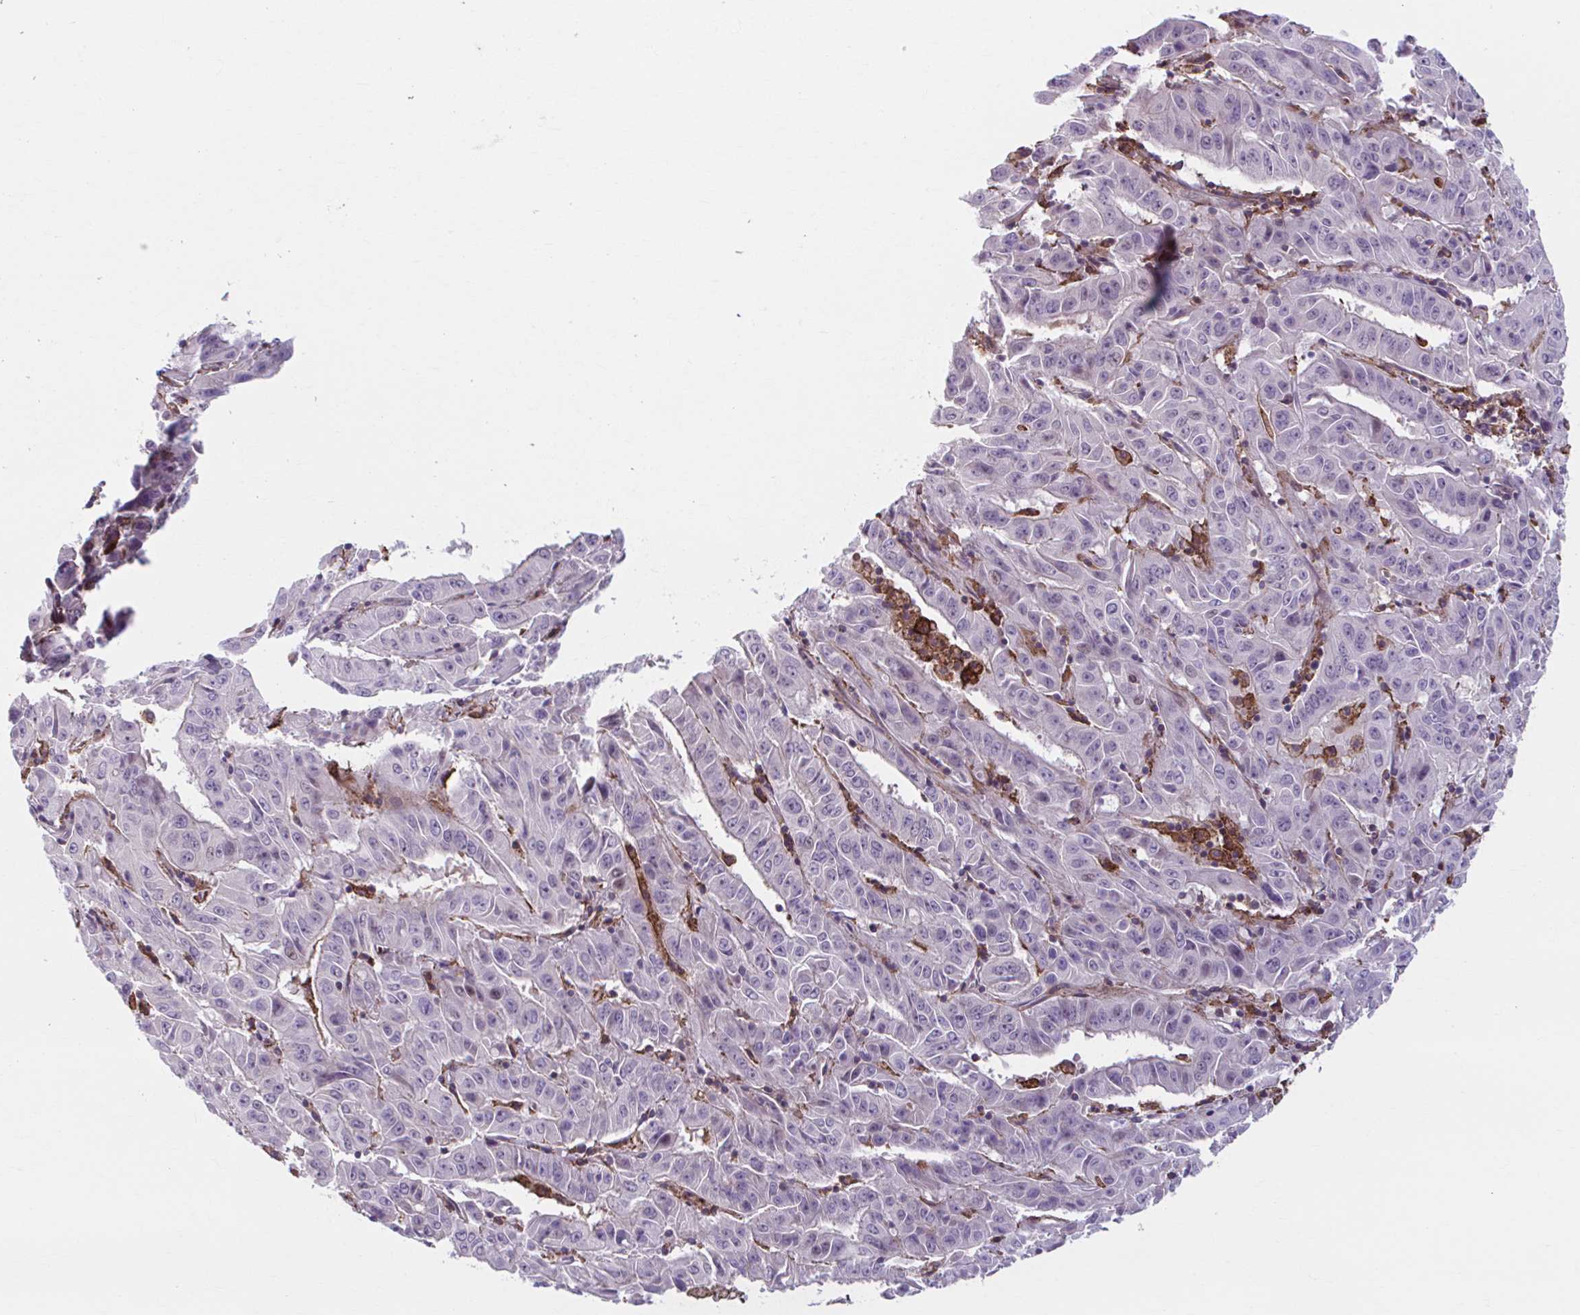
{"staining": {"intensity": "negative", "quantity": "none", "location": "none"}, "tissue": "pancreatic cancer", "cell_type": "Tumor cells", "image_type": "cancer", "snomed": [{"axis": "morphology", "description": "Adenocarcinoma, NOS"}, {"axis": "topography", "description": "Pancreas"}], "caption": "Tumor cells show no significant expression in adenocarcinoma (pancreatic).", "gene": "ADAT3", "patient": {"sex": "male", "age": 63}}